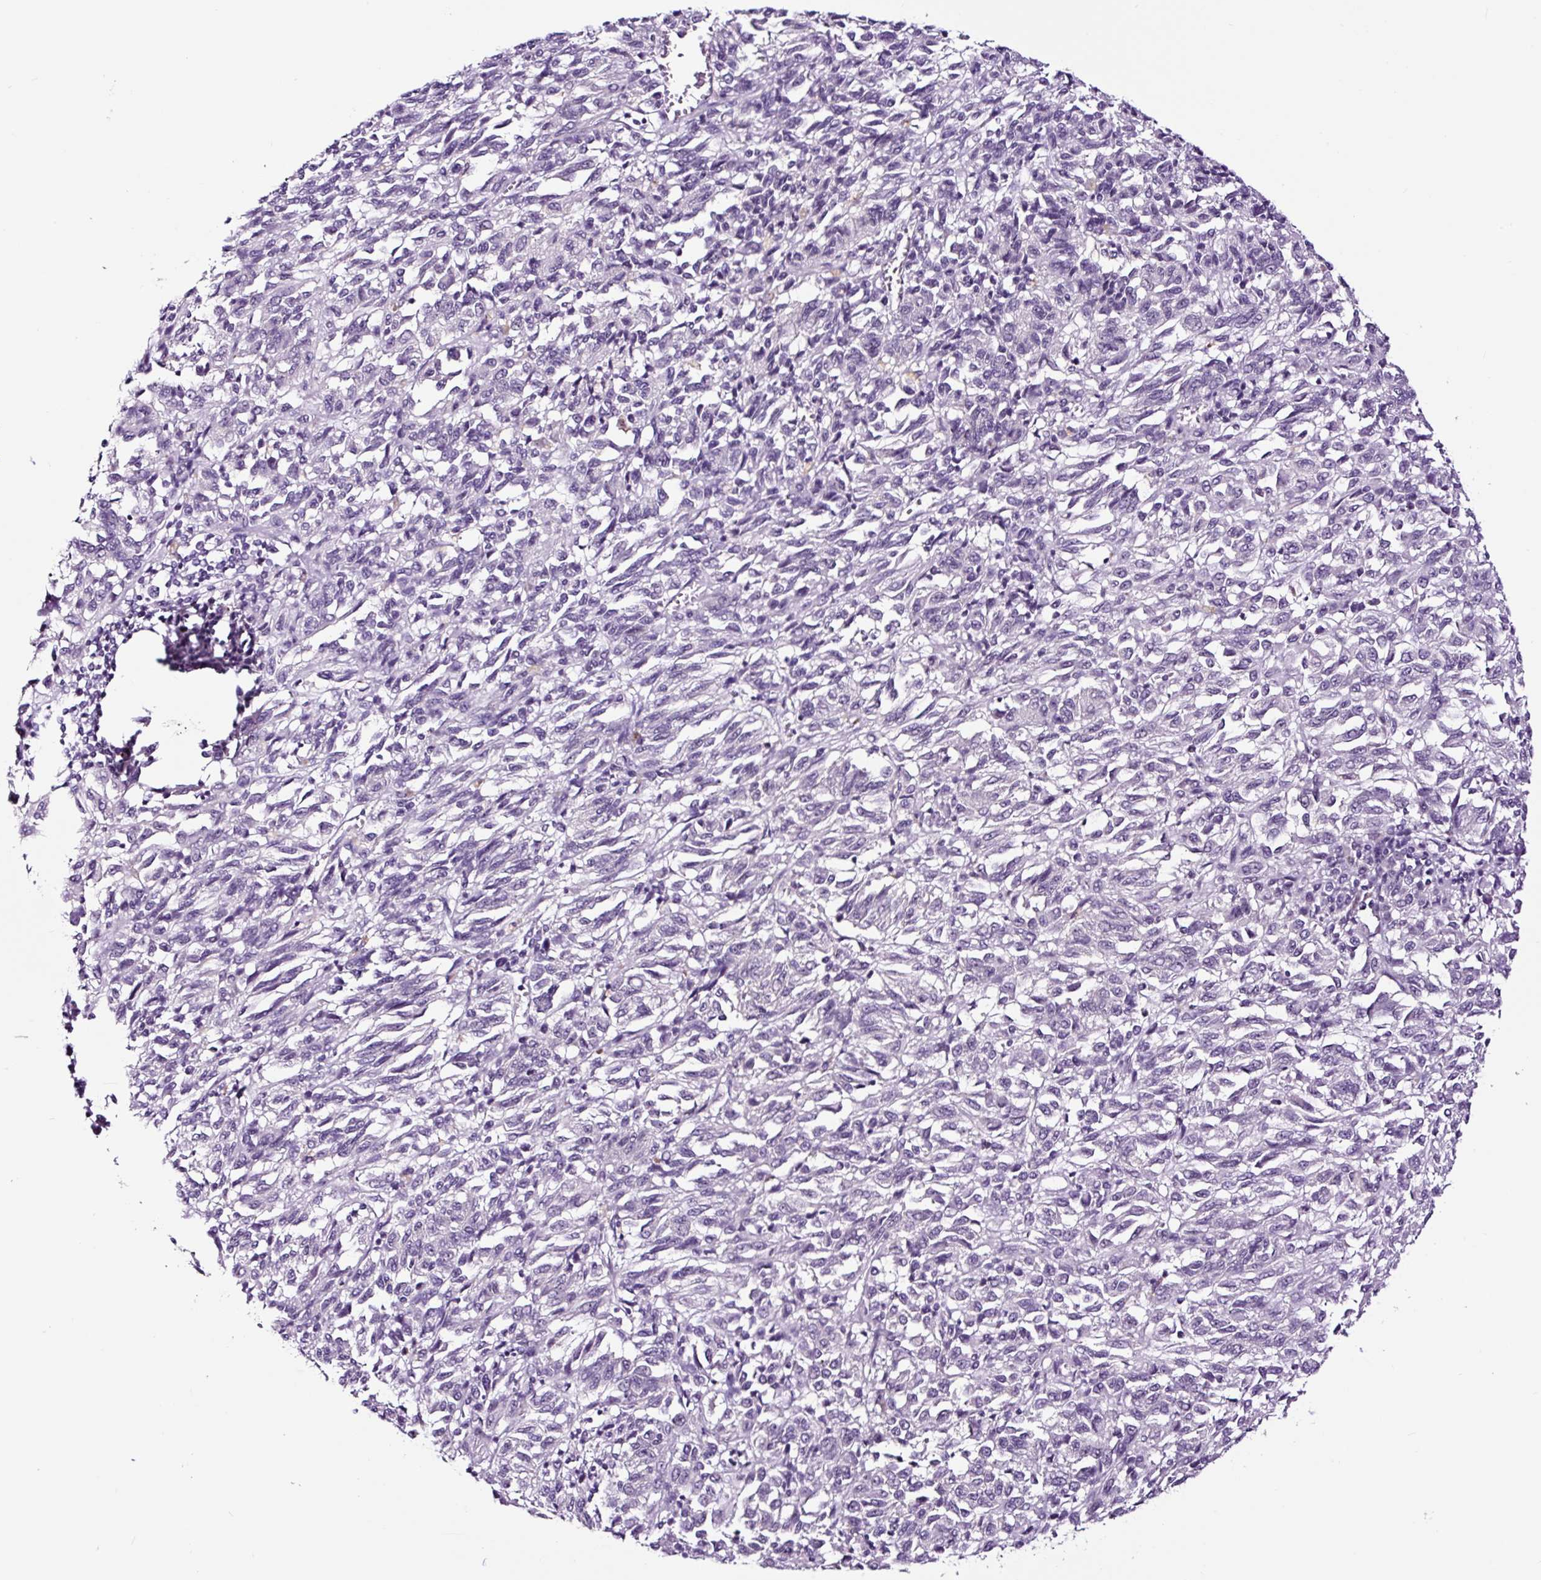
{"staining": {"intensity": "negative", "quantity": "none", "location": "none"}, "tissue": "melanoma", "cell_type": "Tumor cells", "image_type": "cancer", "snomed": [{"axis": "morphology", "description": "Malignant melanoma, Metastatic site"}, {"axis": "topography", "description": "Lung"}], "caption": "The histopathology image displays no significant expression in tumor cells of melanoma.", "gene": "NOM1", "patient": {"sex": "male", "age": 64}}